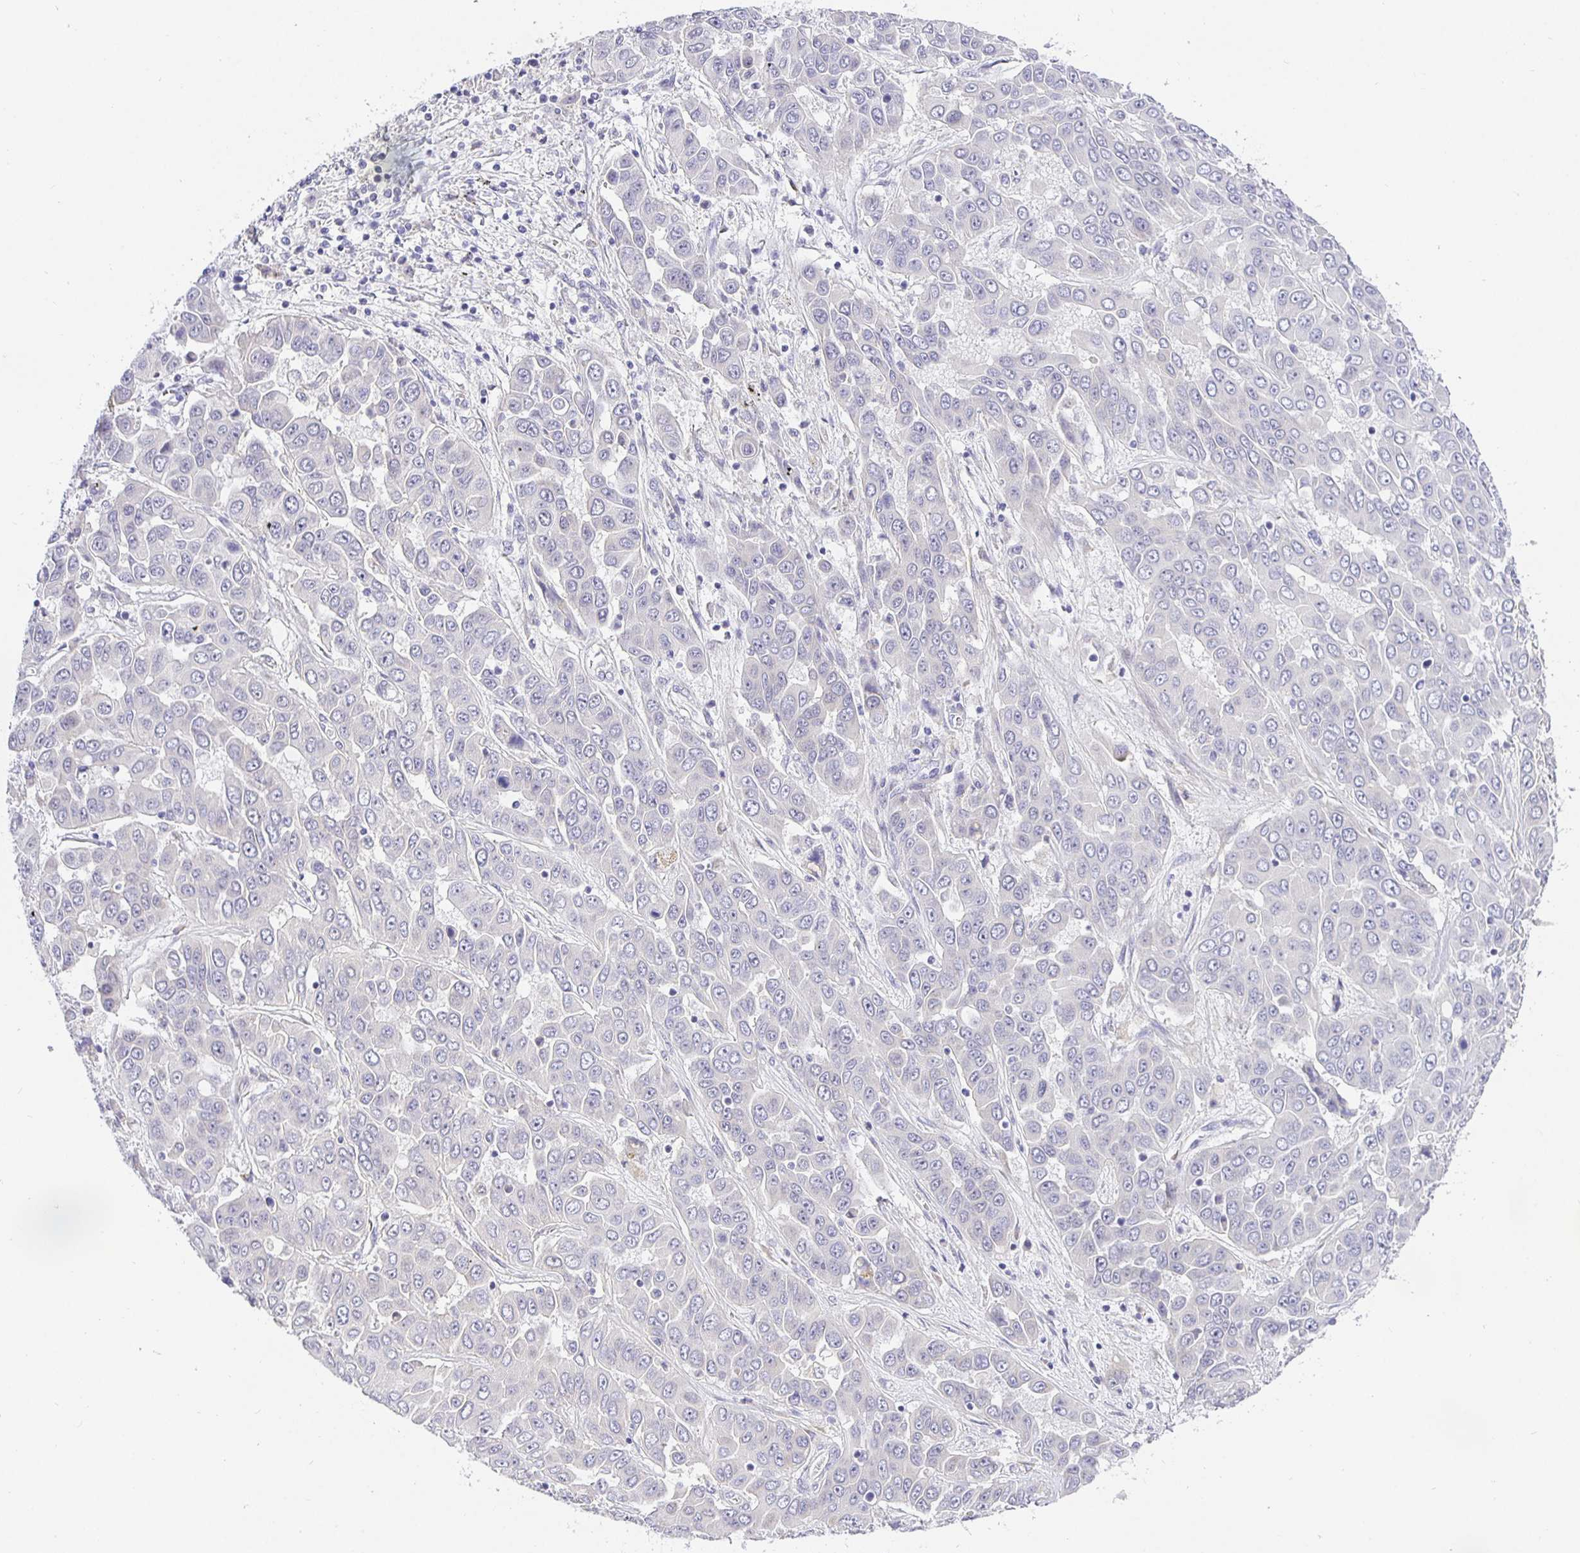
{"staining": {"intensity": "negative", "quantity": "none", "location": "none"}, "tissue": "liver cancer", "cell_type": "Tumor cells", "image_type": "cancer", "snomed": [{"axis": "morphology", "description": "Cholangiocarcinoma"}, {"axis": "topography", "description": "Liver"}], "caption": "Liver cancer was stained to show a protein in brown. There is no significant expression in tumor cells.", "gene": "OPALIN", "patient": {"sex": "female", "age": 52}}